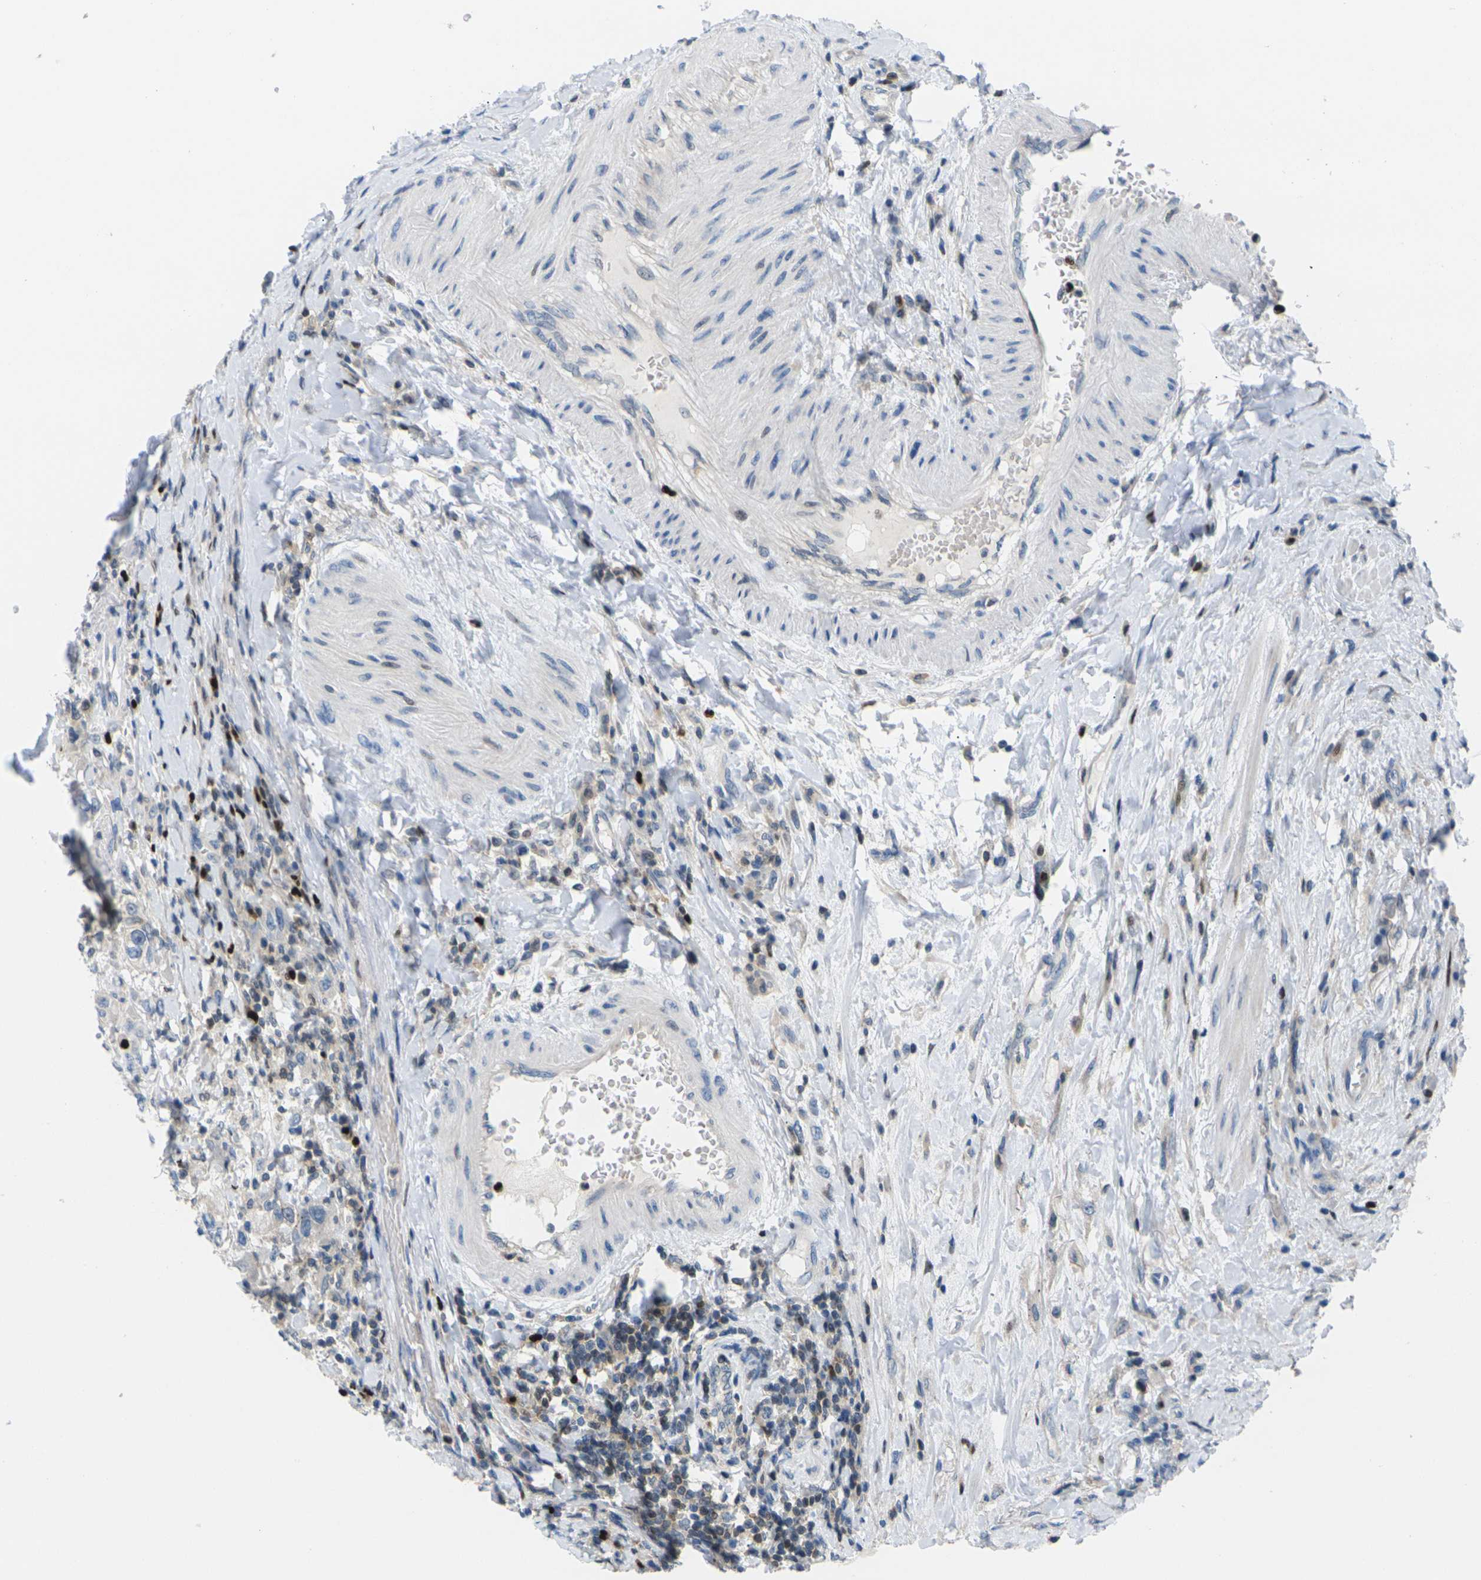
{"staining": {"intensity": "weak", "quantity": "<25%", "location": "cytoplasmic/membranous"}, "tissue": "urothelial cancer", "cell_type": "Tumor cells", "image_type": "cancer", "snomed": [{"axis": "morphology", "description": "Urothelial carcinoma, High grade"}, {"axis": "topography", "description": "Urinary bladder"}], "caption": "A high-resolution micrograph shows immunohistochemistry staining of urothelial cancer, which reveals no significant staining in tumor cells.", "gene": "RPS6KA3", "patient": {"sex": "female", "age": 80}}